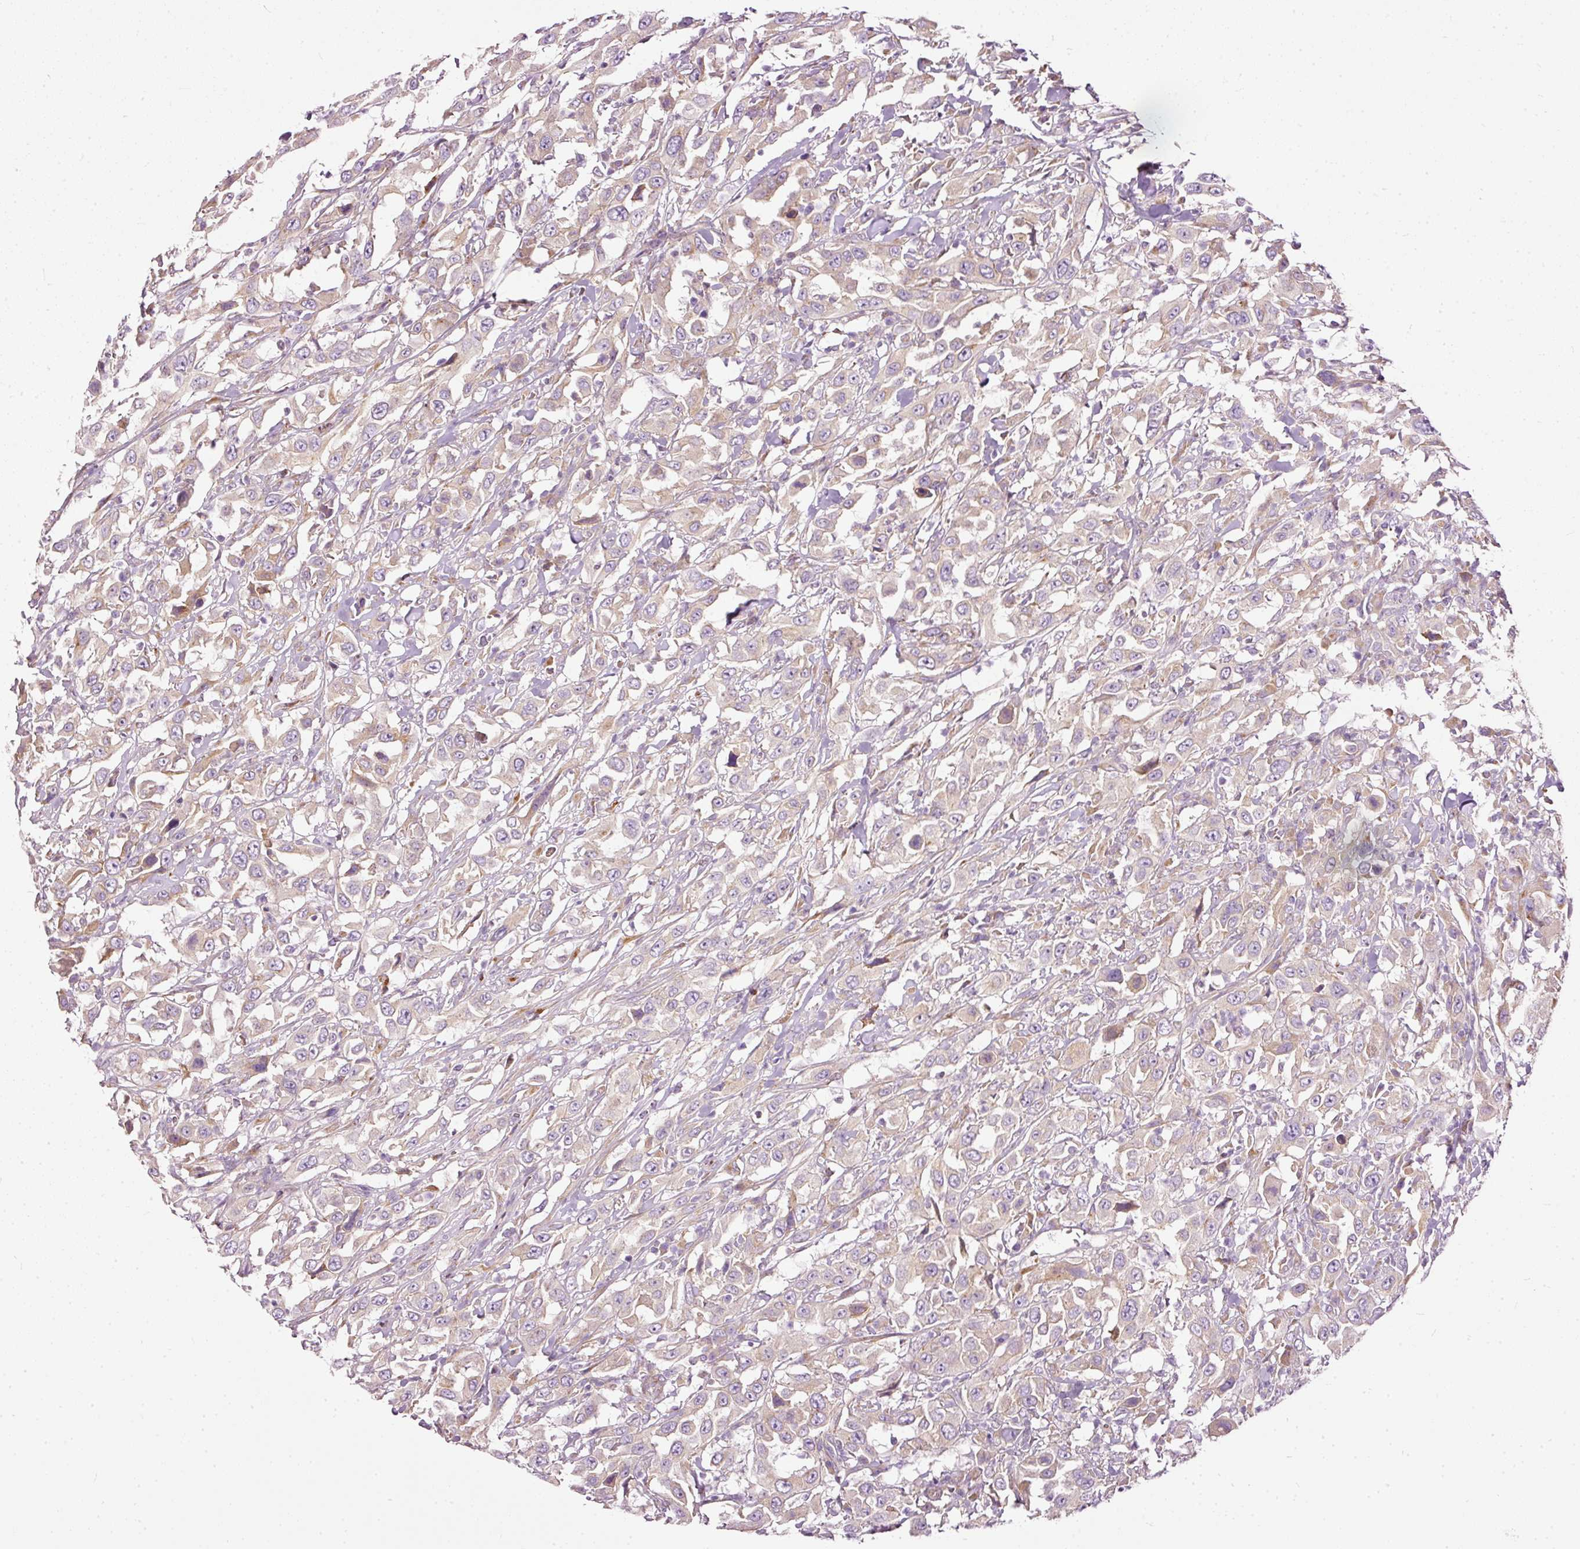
{"staining": {"intensity": "weak", "quantity": "25%-75%", "location": "cytoplasmic/membranous"}, "tissue": "urothelial cancer", "cell_type": "Tumor cells", "image_type": "cancer", "snomed": [{"axis": "morphology", "description": "Urothelial carcinoma, High grade"}, {"axis": "topography", "description": "Urinary bladder"}], "caption": "High-grade urothelial carcinoma tissue exhibits weak cytoplasmic/membranous staining in approximately 25%-75% of tumor cells, visualized by immunohistochemistry. Immunohistochemistry stains the protein in brown and the nuclei are stained blue.", "gene": "PAQR9", "patient": {"sex": "male", "age": 61}}